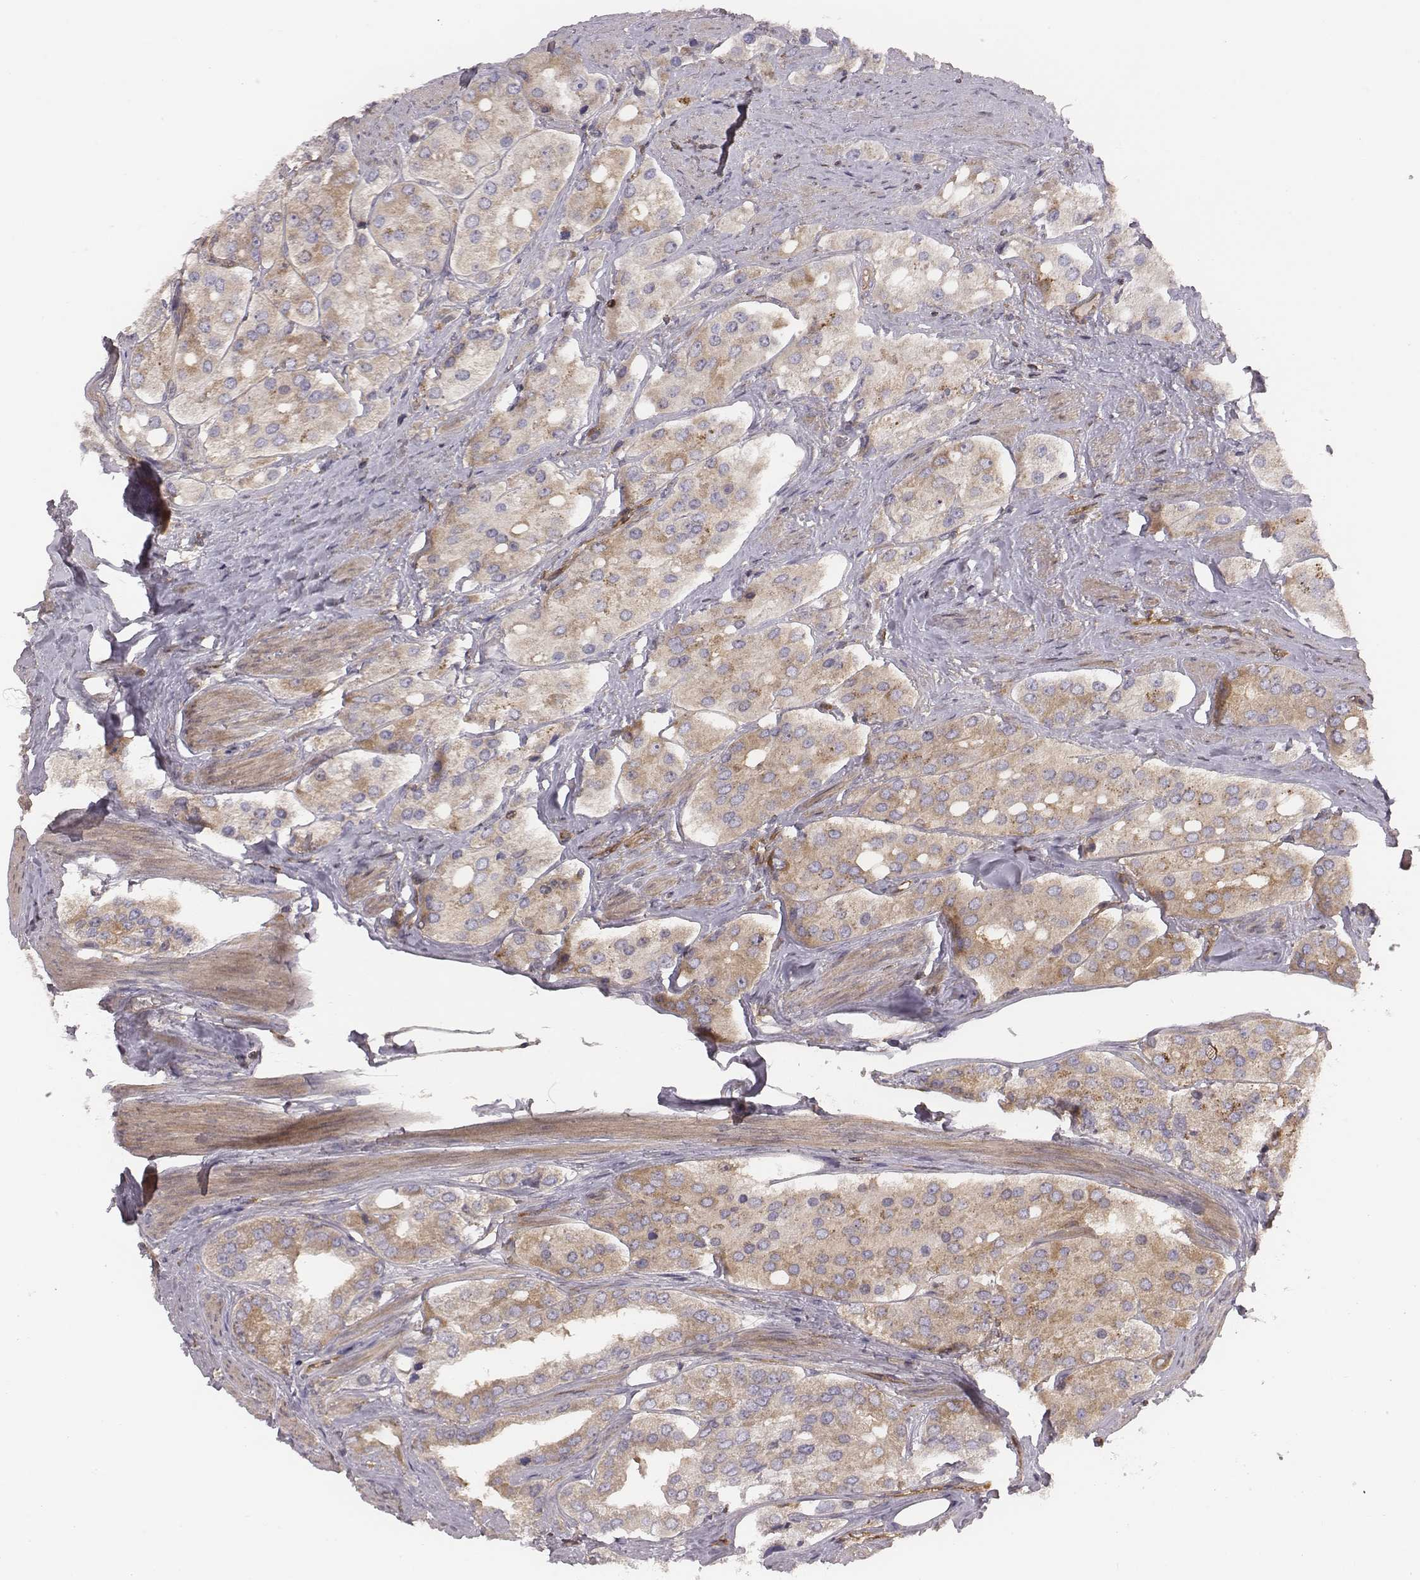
{"staining": {"intensity": "weak", "quantity": "25%-75%", "location": "cytoplasmic/membranous"}, "tissue": "prostate cancer", "cell_type": "Tumor cells", "image_type": "cancer", "snomed": [{"axis": "morphology", "description": "Adenocarcinoma, Low grade"}, {"axis": "topography", "description": "Prostate"}], "caption": "A low amount of weak cytoplasmic/membranous staining is appreciated in about 25%-75% of tumor cells in prostate cancer (low-grade adenocarcinoma) tissue.", "gene": "CAD", "patient": {"sex": "male", "age": 69}}